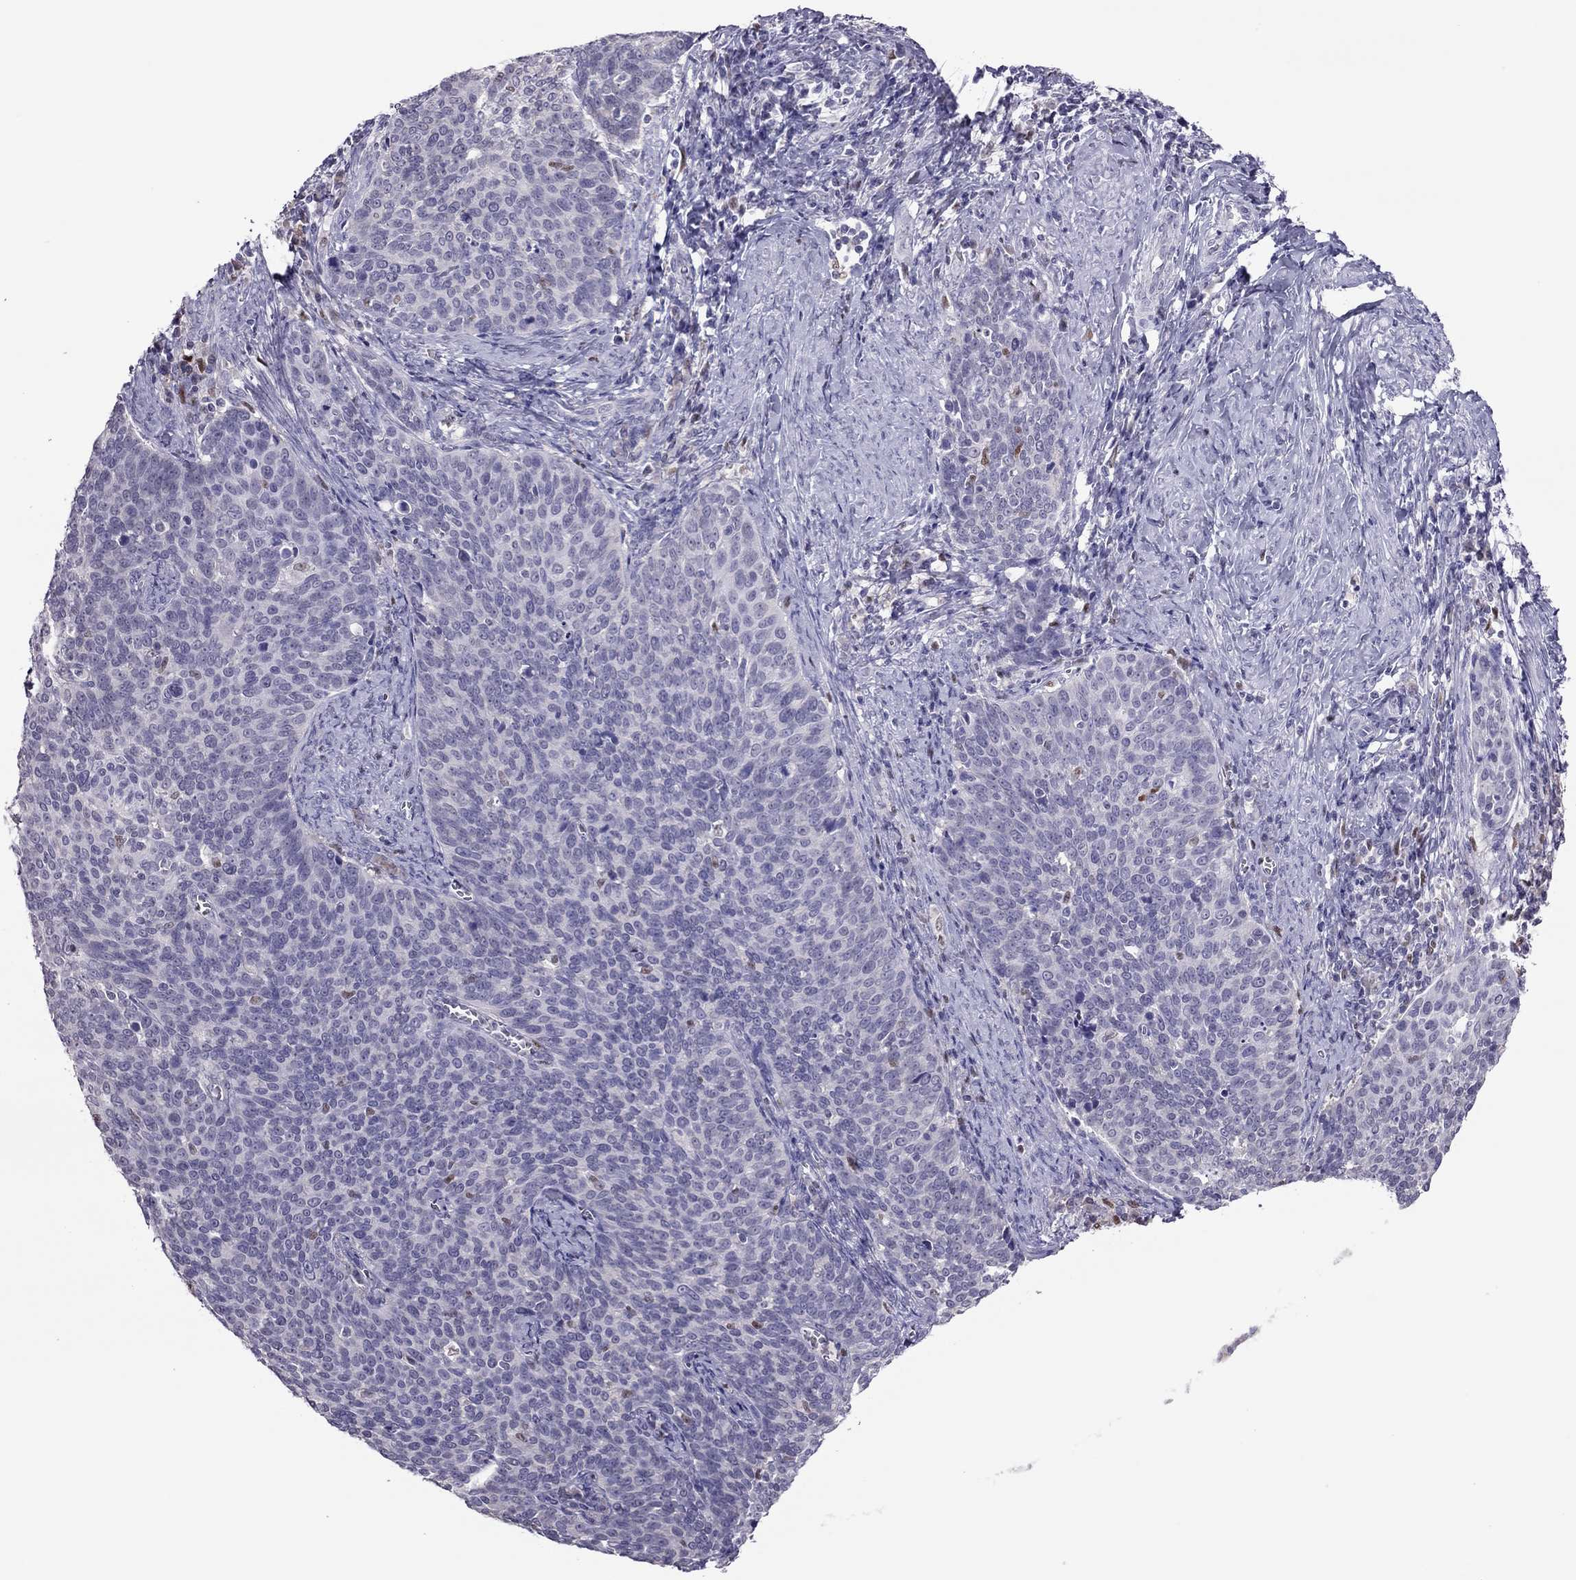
{"staining": {"intensity": "negative", "quantity": "none", "location": "none"}, "tissue": "cervical cancer", "cell_type": "Tumor cells", "image_type": "cancer", "snomed": [{"axis": "morphology", "description": "Normal tissue, NOS"}, {"axis": "morphology", "description": "Squamous cell carcinoma, NOS"}, {"axis": "topography", "description": "Cervix"}], "caption": "Human cervical cancer (squamous cell carcinoma) stained for a protein using immunohistochemistry (IHC) reveals no staining in tumor cells.", "gene": "SPINT3", "patient": {"sex": "female", "age": 39}}